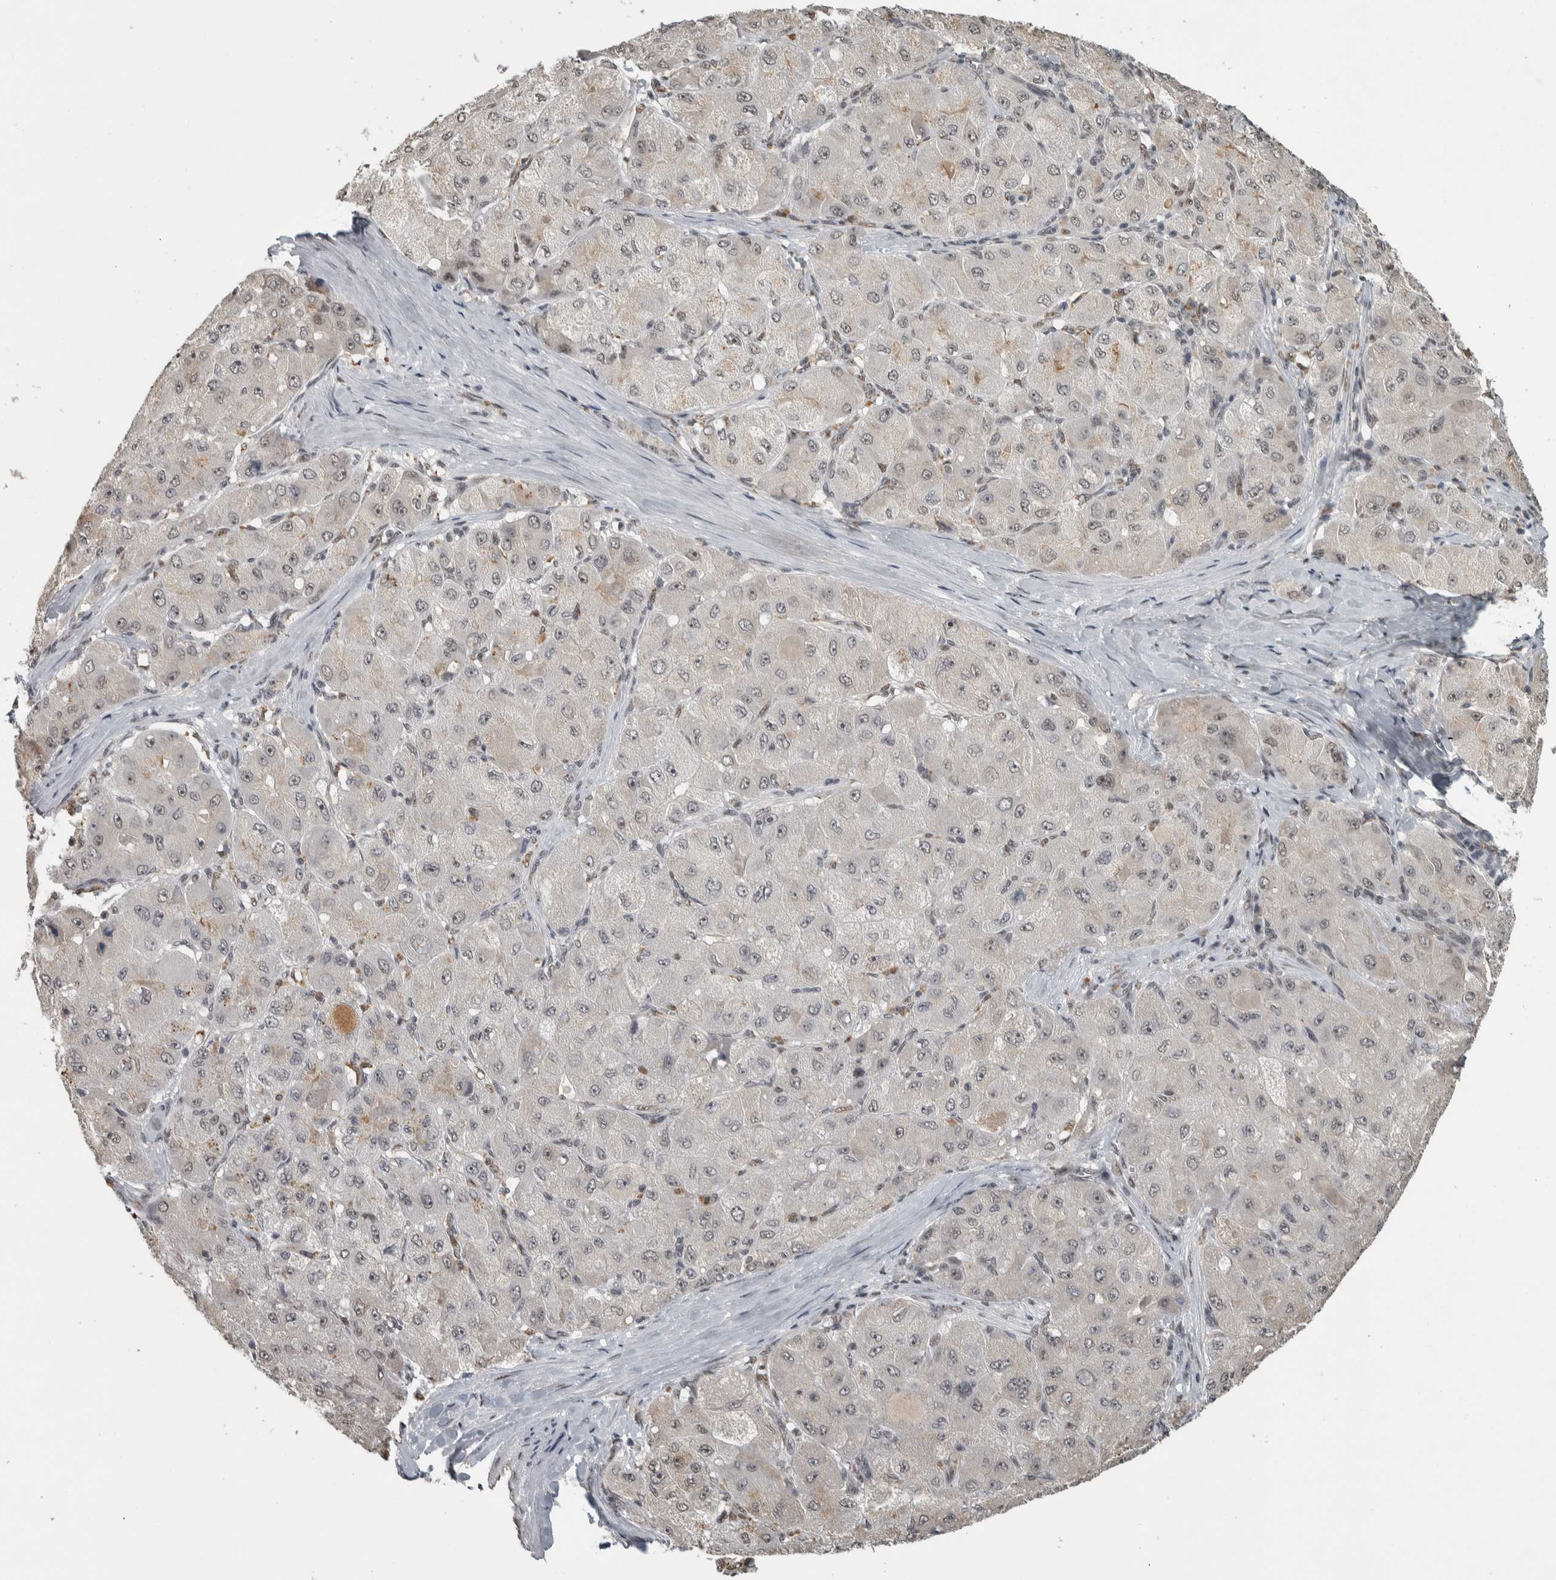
{"staining": {"intensity": "weak", "quantity": "25%-75%", "location": "nuclear"}, "tissue": "liver cancer", "cell_type": "Tumor cells", "image_type": "cancer", "snomed": [{"axis": "morphology", "description": "Carcinoma, Hepatocellular, NOS"}, {"axis": "topography", "description": "Liver"}], "caption": "Liver cancer (hepatocellular carcinoma) stained with a brown dye shows weak nuclear positive expression in about 25%-75% of tumor cells.", "gene": "DDX42", "patient": {"sex": "male", "age": 80}}